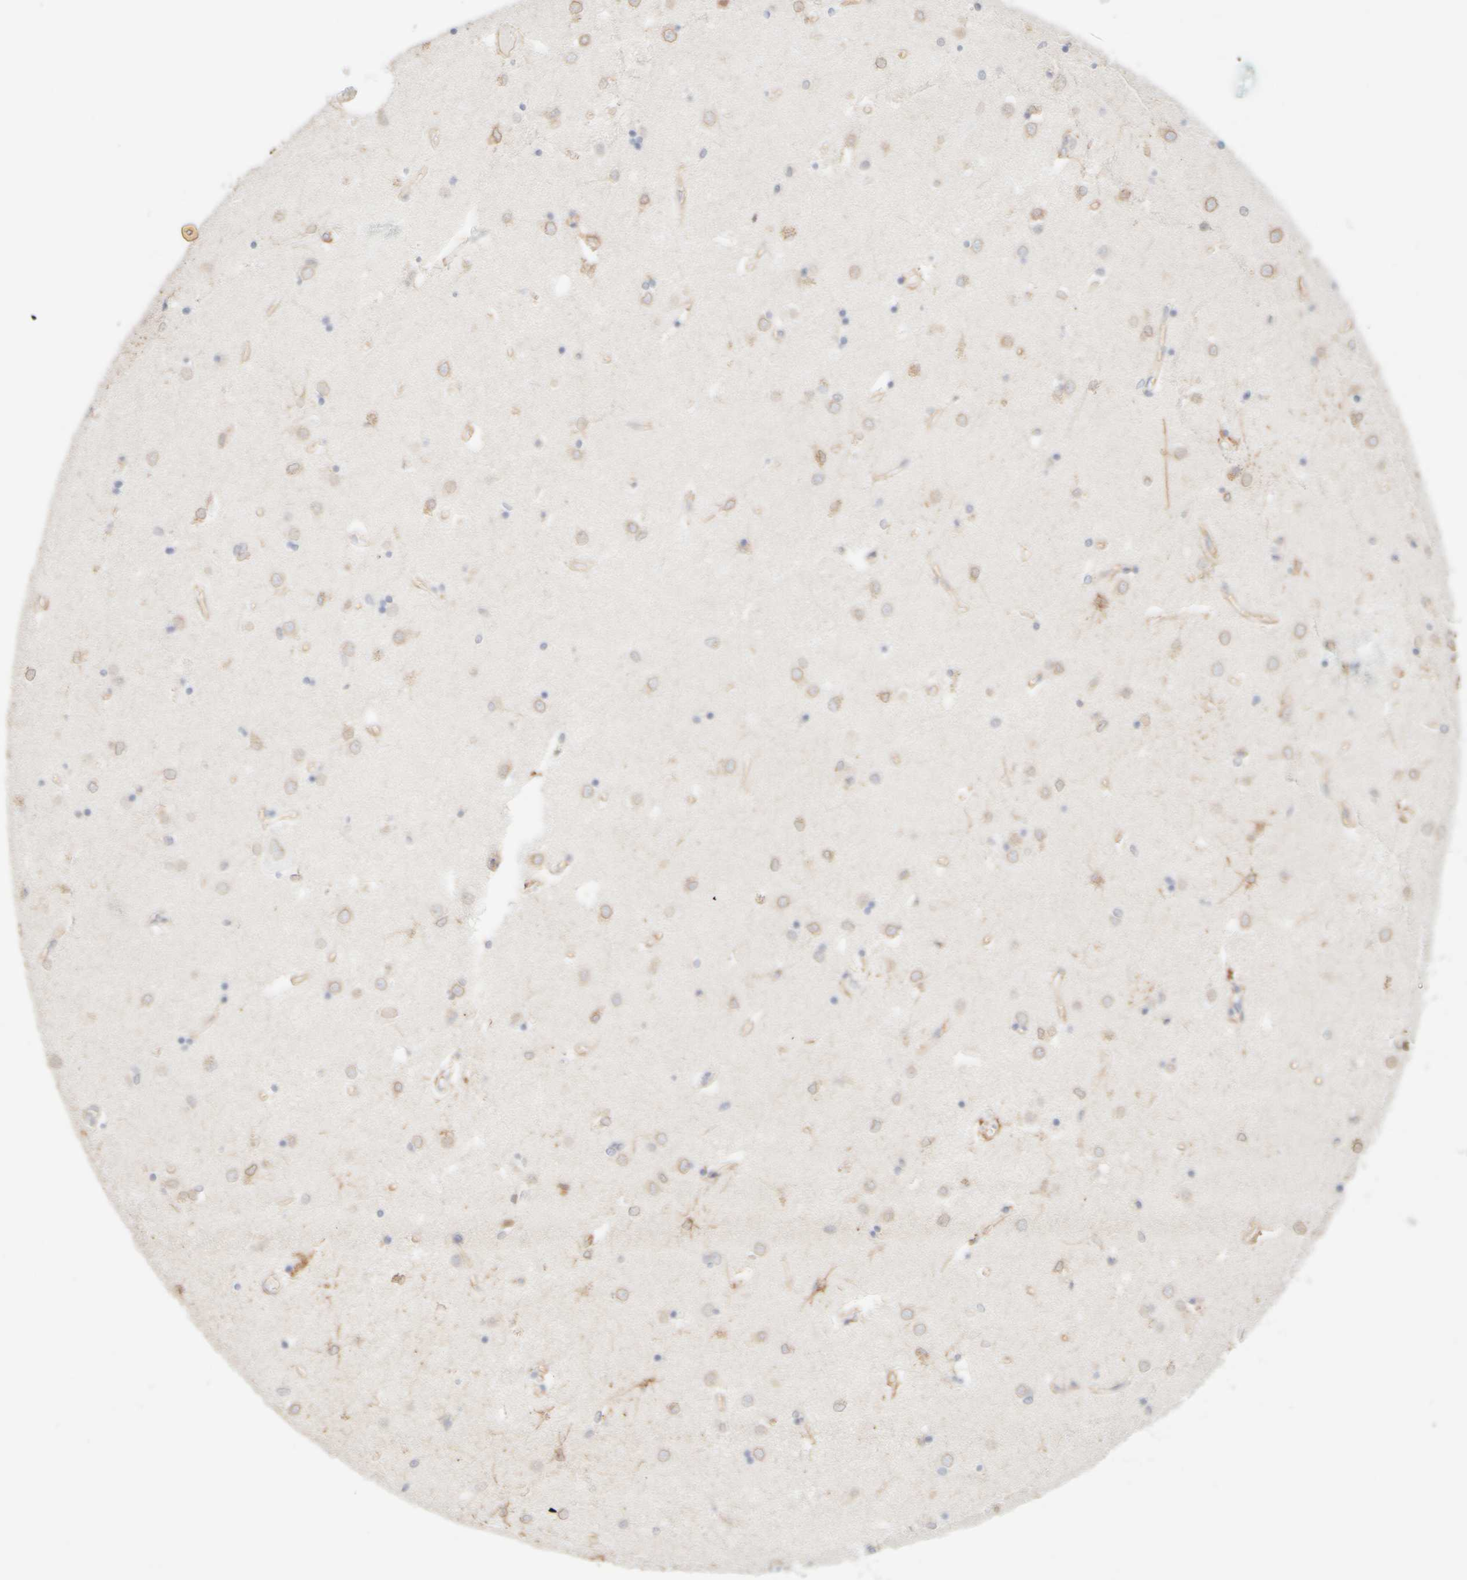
{"staining": {"intensity": "strong", "quantity": "<25%", "location": "cytoplasmic/membranous"}, "tissue": "caudate", "cell_type": "Glial cells", "image_type": "normal", "snomed": [{"axis": "morphology", "description": "Normal tissue, NOS"}, {"axis": "topography", "description": "Lateral ventricle wall"}], "caption": "Human caudate stained with a brown dye reveals strong cytoplasmic/membranous positive expression in about <25% of glial cells.", "gene": "KRT15", "patient": {"sex": "male", "age": 45}}